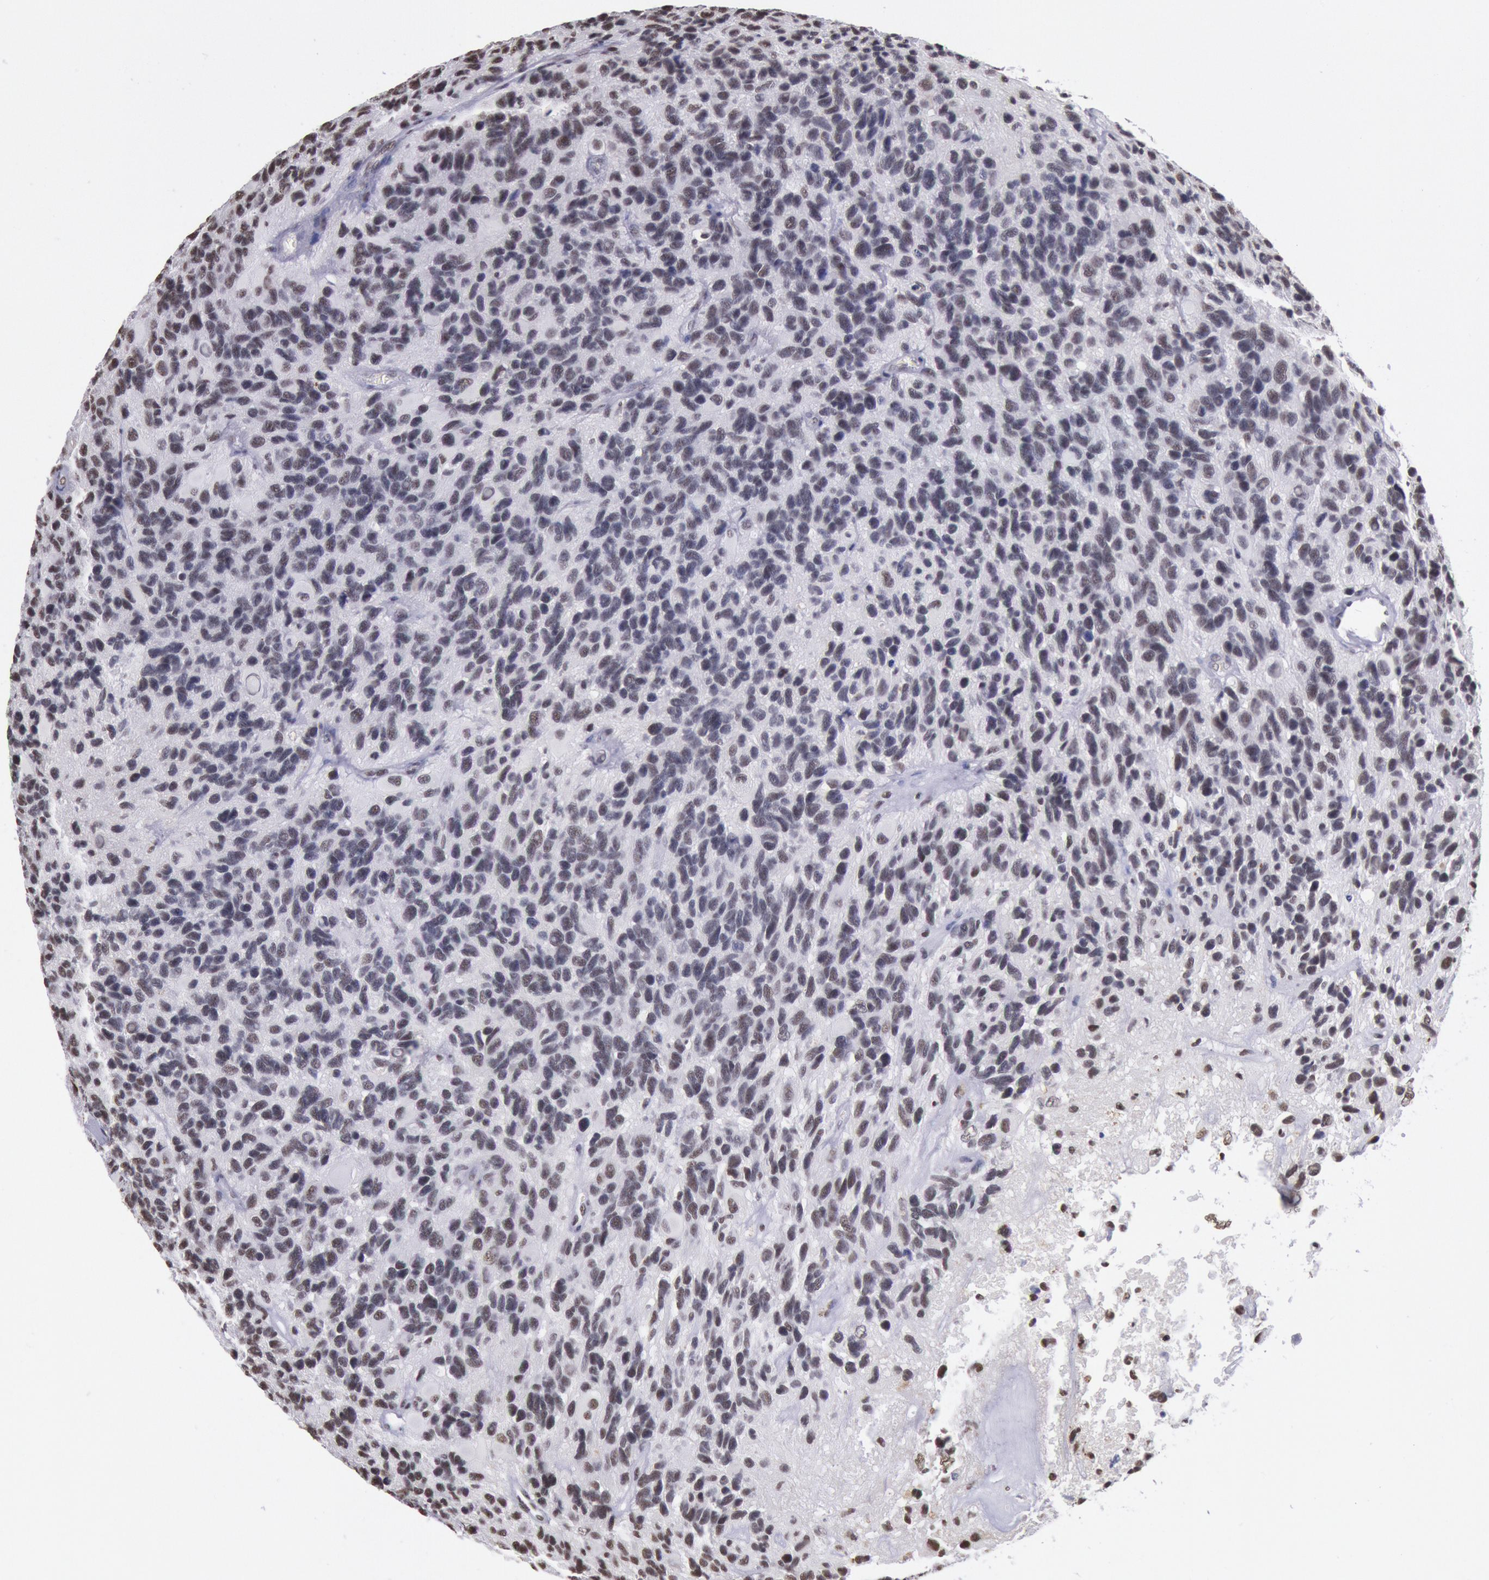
{"staining": {"intensity": "weak", "quantity": "25%-75%", "location": "nuclear"}, "tissue": "glioma", "cell_type": "Tumor cells", "image_type": "cancer", "snomed": [{"axis": "morphology", "description": "Glioma, malignant, High grade"}, {"axis": "topography", "description": "Brain"}], "caption": "An IHC micrograph of tumor tissue is shown. Protein staining in brown highlights weak nuclear positivity in glioma within tumor cells.", "gene": "SNRPD3", "patient": {"sex": "male", "age": 77}}